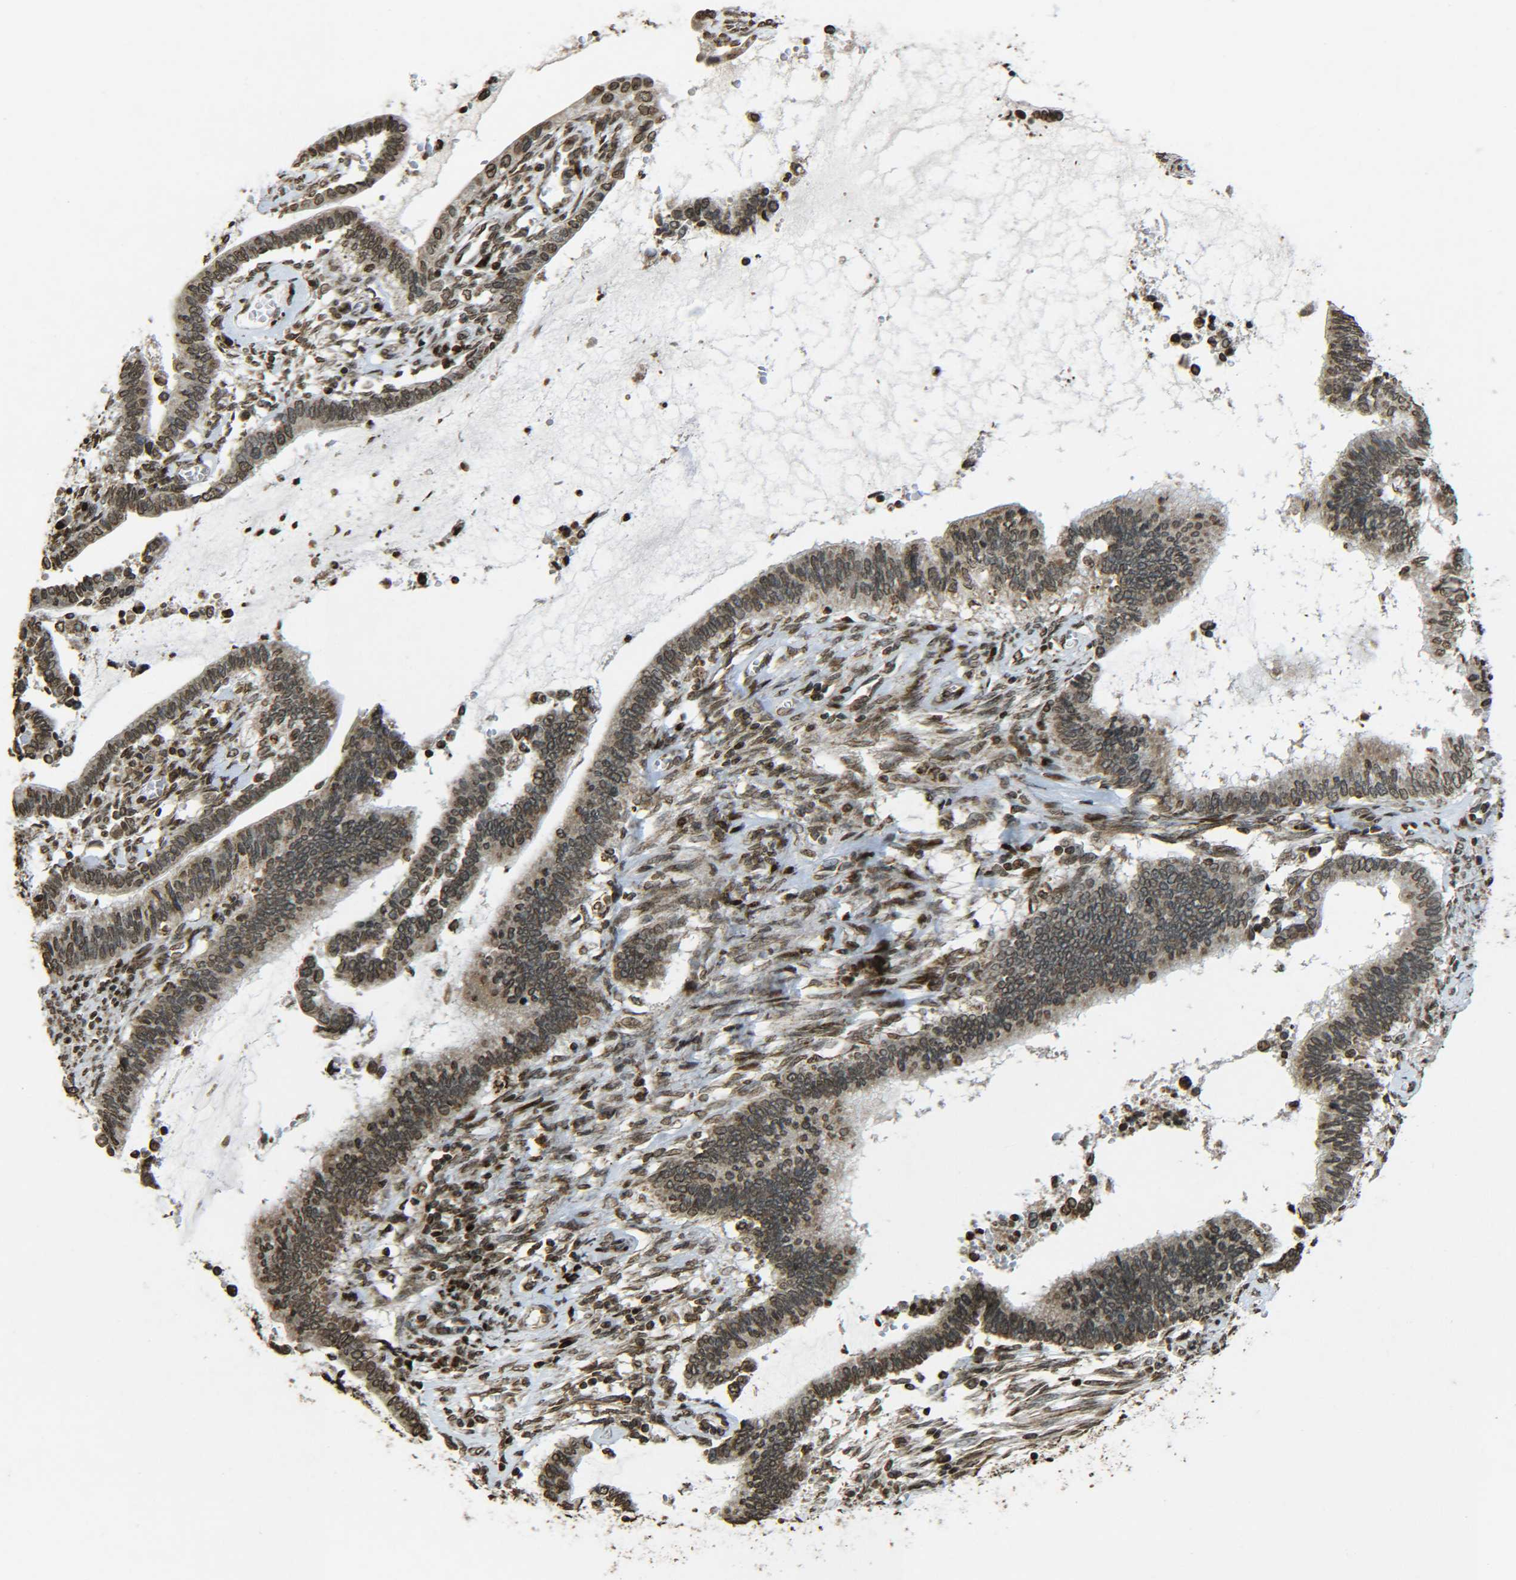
{"staining": {"intensity": "moderate", "quantity": ">75%", "location": "nuclear"}, "tissue": "cervical cancer", "cell_type": "Tumor cells", "image_type": "cancer", "snomed": [{"axis": "morphology", "description": "Adenocarcinoma, NOS"}, {"axis": "topography", "description": "Cervix"}], "caption": "A brown stain highlights moderate nuclear staining of a protein in human cervical cancer (adenocarcinoma) tumor cells.", "gene": "NEUROG2", "patient": {"sex": "female", "age": 44}}